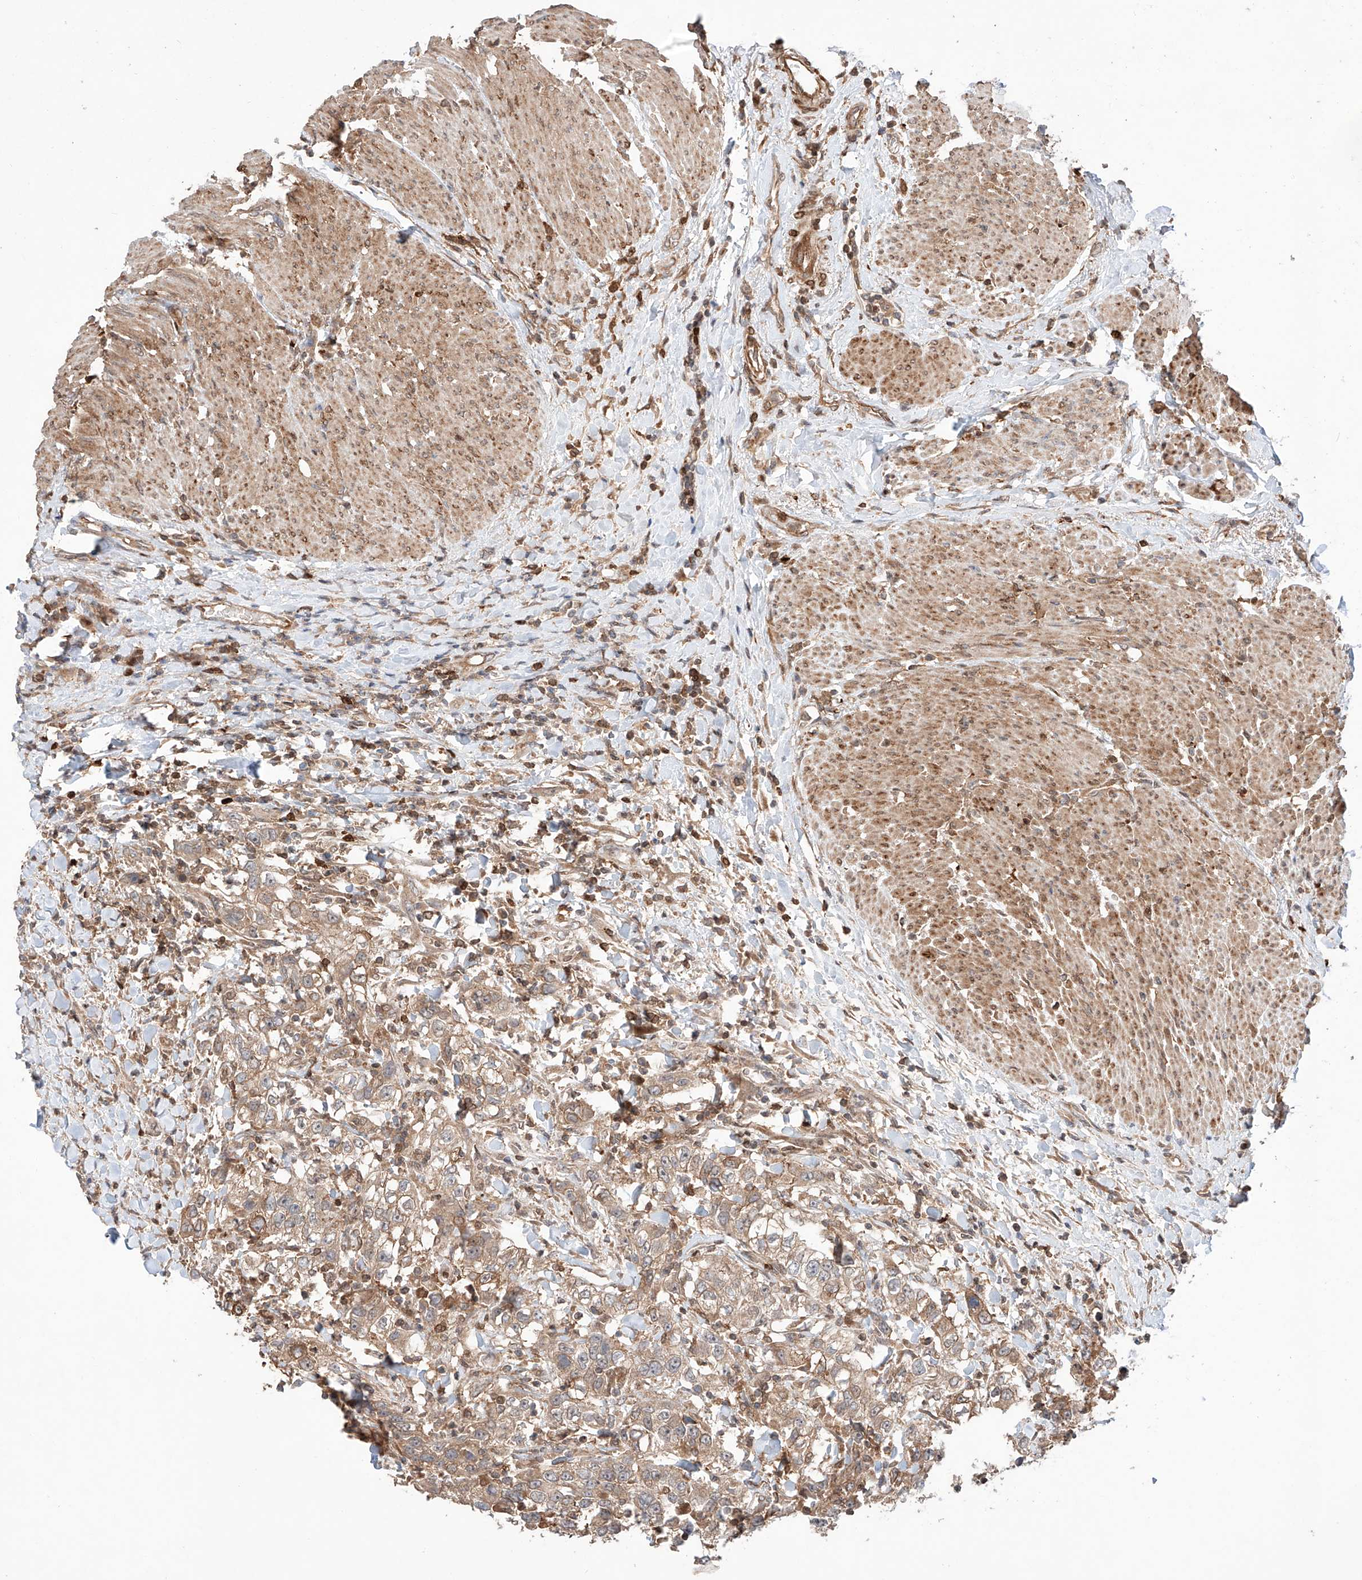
{"staining": {"intensity": "strong", "quantity": "<25%", "location": "cytoplasmic/membranous"}, "tissue": "urothelial cancer", "cell_type": "Tumor cells", "image_type": "cancer", "snomed": [{"axis": "morphology", "description": "Urothelial carcinoma, High grade"}, {"axis": "topography", "description": "Urinary bladder"}], "caption": "The photomicrograph demonstrates a brown stain indicating the presence of a protein in the cytoplasmic/membranous of tumor cells in urothelial carcinoma (high-grade). (DAB IHC with brightfield microscopy, high magnification).", "gene": "IGSF22", "patient": {"sex": "female", "age": 80}}